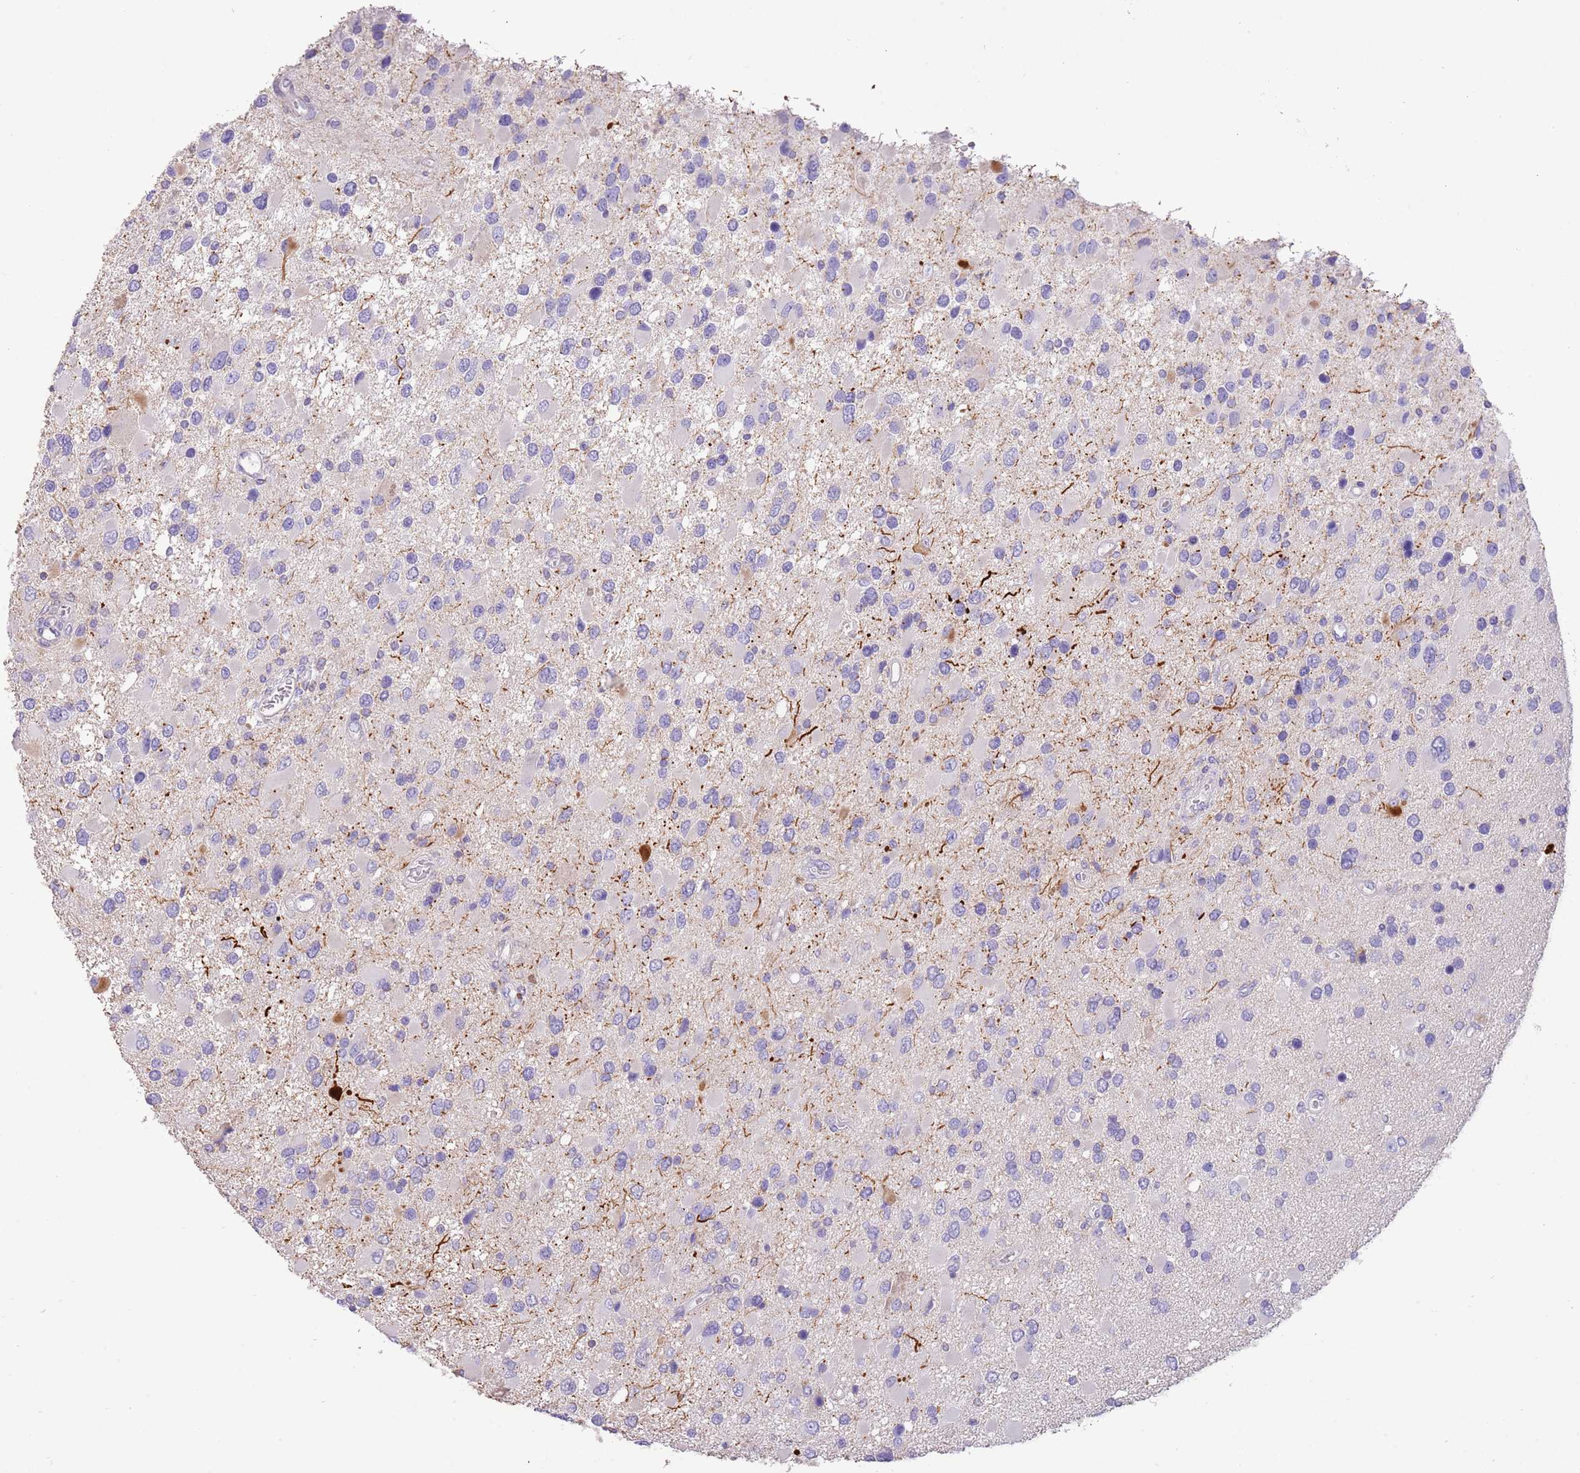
{"staining": {"intensity": "negative", "quantity": "none", "location": "none"}, "tissue": "glioma", "cell_type": "Tumor cells", "image_type": "cancer", "snomed": [{"axis": "morphology", "description": "Glioma, malignant, High grade"}, {"axis": "topography", "description": "Brain"}], "caption": "DAB immunohistochemical staining of human malignant high-grade glioma demonstrates no significant expression in tumor cells.", "gene": "SFTPA1", "patient": {"sex": "male", "age": 53}}